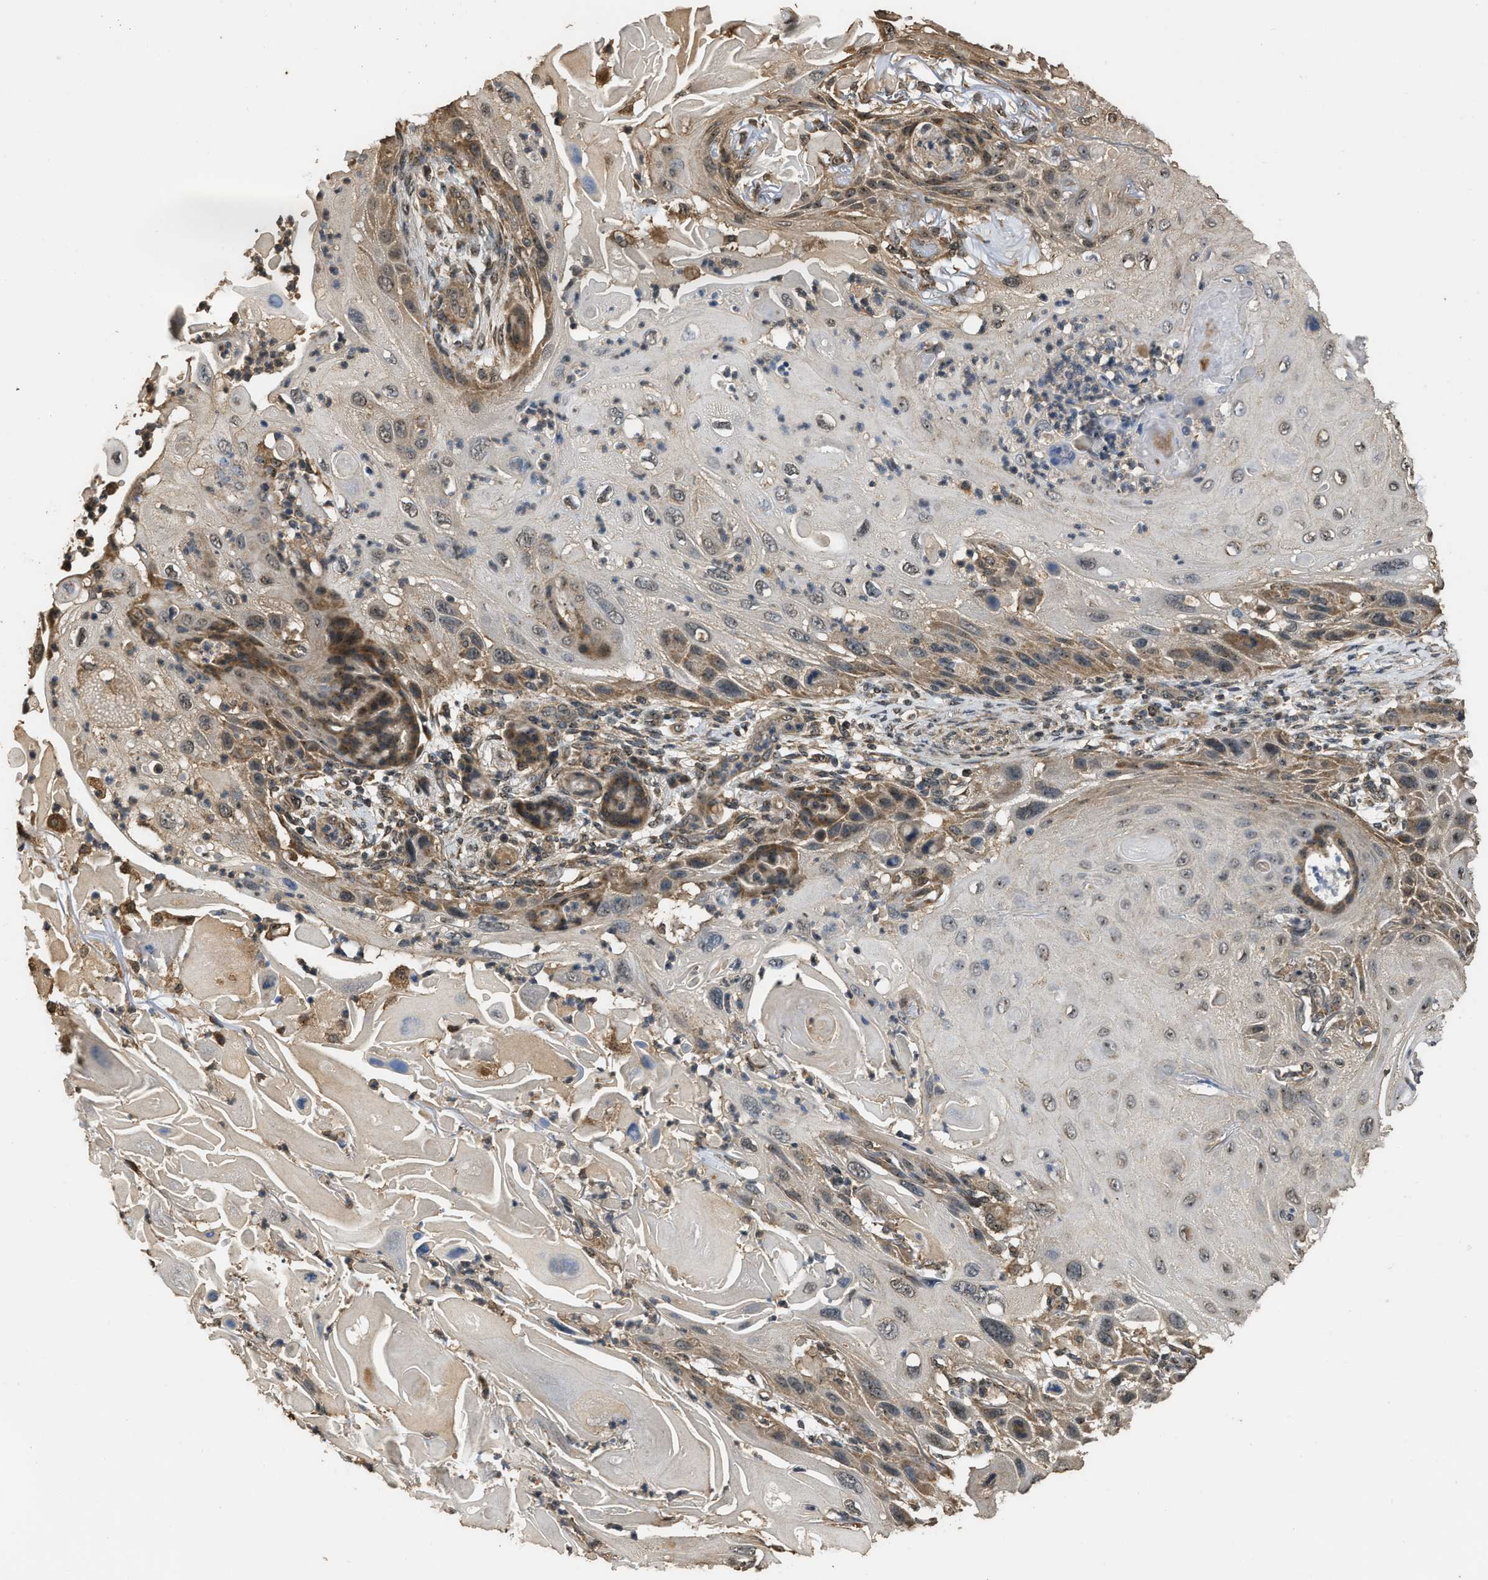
{"staining": {"intensity": "moderate", "quantity": ">75%", "location": "cytoplasmic/membranous,nuclear"}, "tissue": "skin cancer", "cell_type": "Tumor cells", "image_type": "cancer", "snomed": [{"axis": "morphology", "description": "Squamous cell carcinoma, NOS"}, {"axis": "topography", "description": "Skin"}], "caption": "Skin cancer tissue exhibits moderate cytoplasmic/membranous and nuclear positivity in approximately >75% of tumor cells, visualized by immunohistochemistry.", "gene": "DENND6B", "patient": {"sex": "female", "age": 77}}